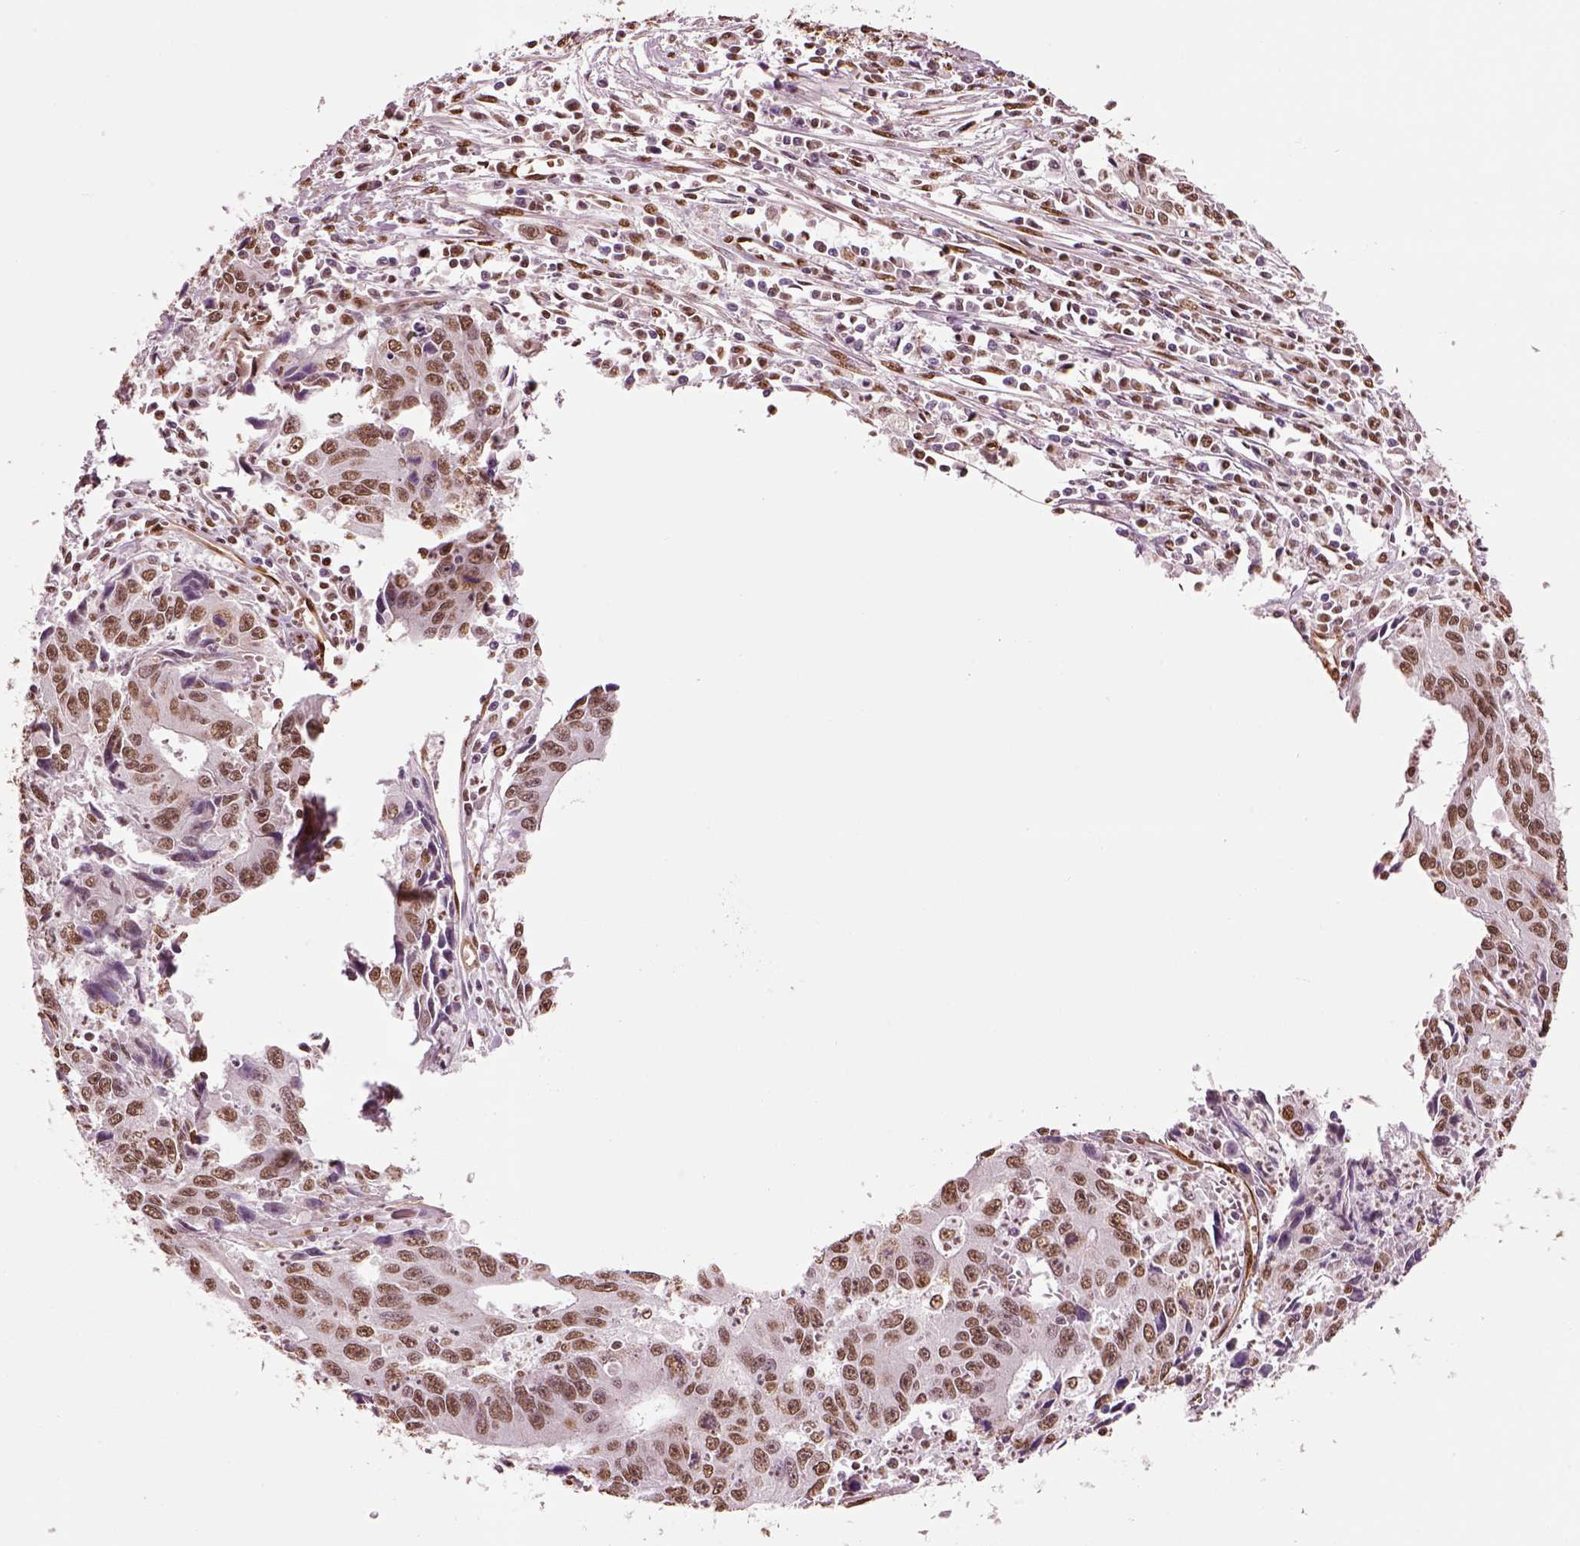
{"staining": {"intensity": "moderate", "quantity": ">75%", "location": "nuclear"}, "tissue": "liver cancer", "cell_type": "Tumor cells", "image_type": "cancer", "snomed": [{"axis": "morphology", "description": "Cholangiocarcinoma"}, {"axis": "topography", "description": "Liver"}], "caption": "A histopathology image of liver cholangiocarcinoma stained for a protein exhibits moderate nuclear brown staining in tumor cells. (Brightfield microscopy of DAB IHC at high magnification).", "gene": "DDX3X", "patient": {"sex": "male", "age": 65}}